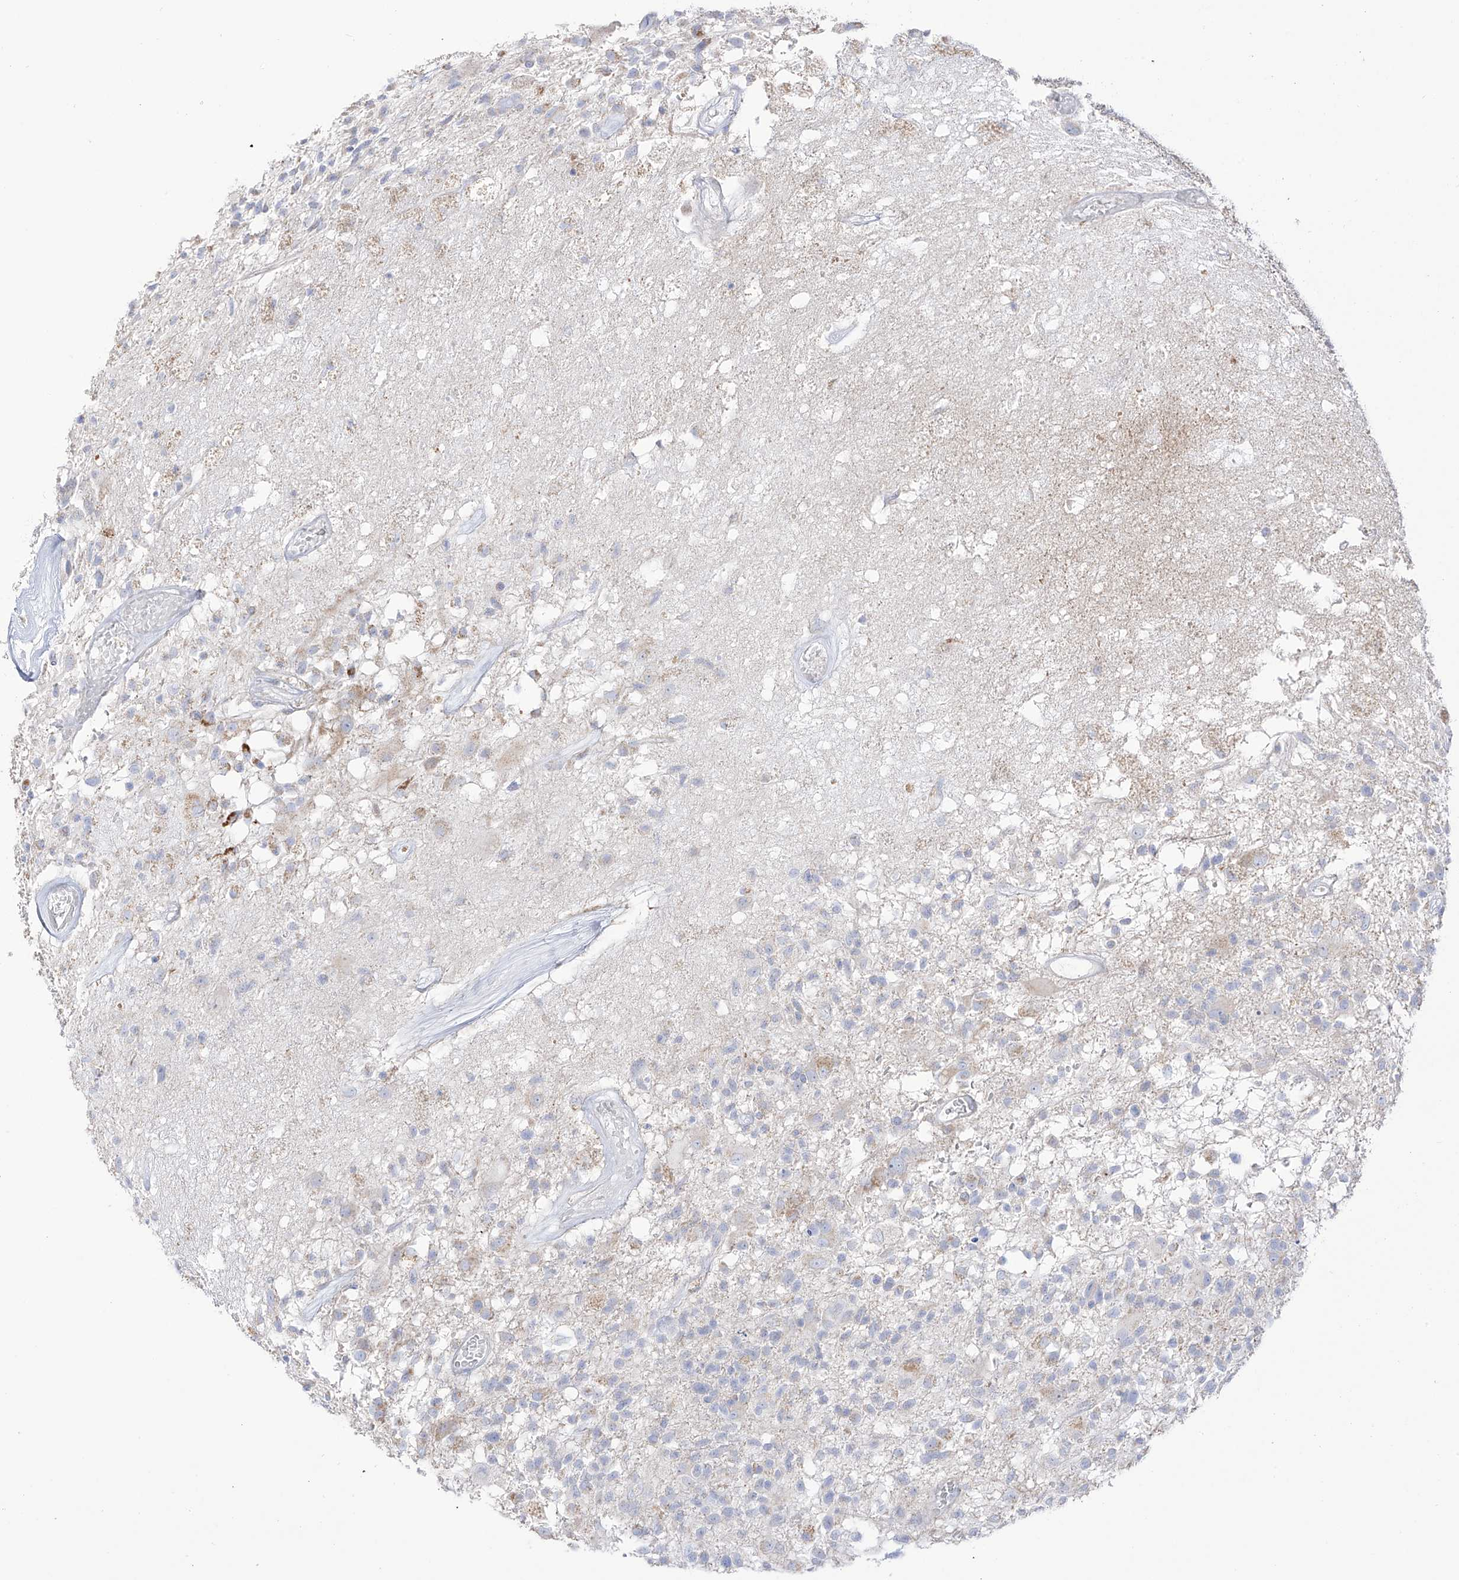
{"staining": {"intensity": "negative", "quantity": "none", "location": "none"}, "tissue": "glioma", "cell_type": "Tumor cells", "image_type": "cancer", "snomed": [{"axis": "morphology", "description": "Glioma, malignant, High grade"}, {"axis": "morphology", "description": "Glioblastoma, NOS"}, {"axis": "topography", "description": "Brain"}], "caption": "Immunohistochemistry (IHC) histopathology image of neoplastic tissue: glioma stained with DAB reveals no significant protein expression in tumor cells. (Immunohistochemistry (IHC), brightfield microscopy, high magnification).", "gene": "RCHY1", "patient": {"sex": "male", "age": 60}}